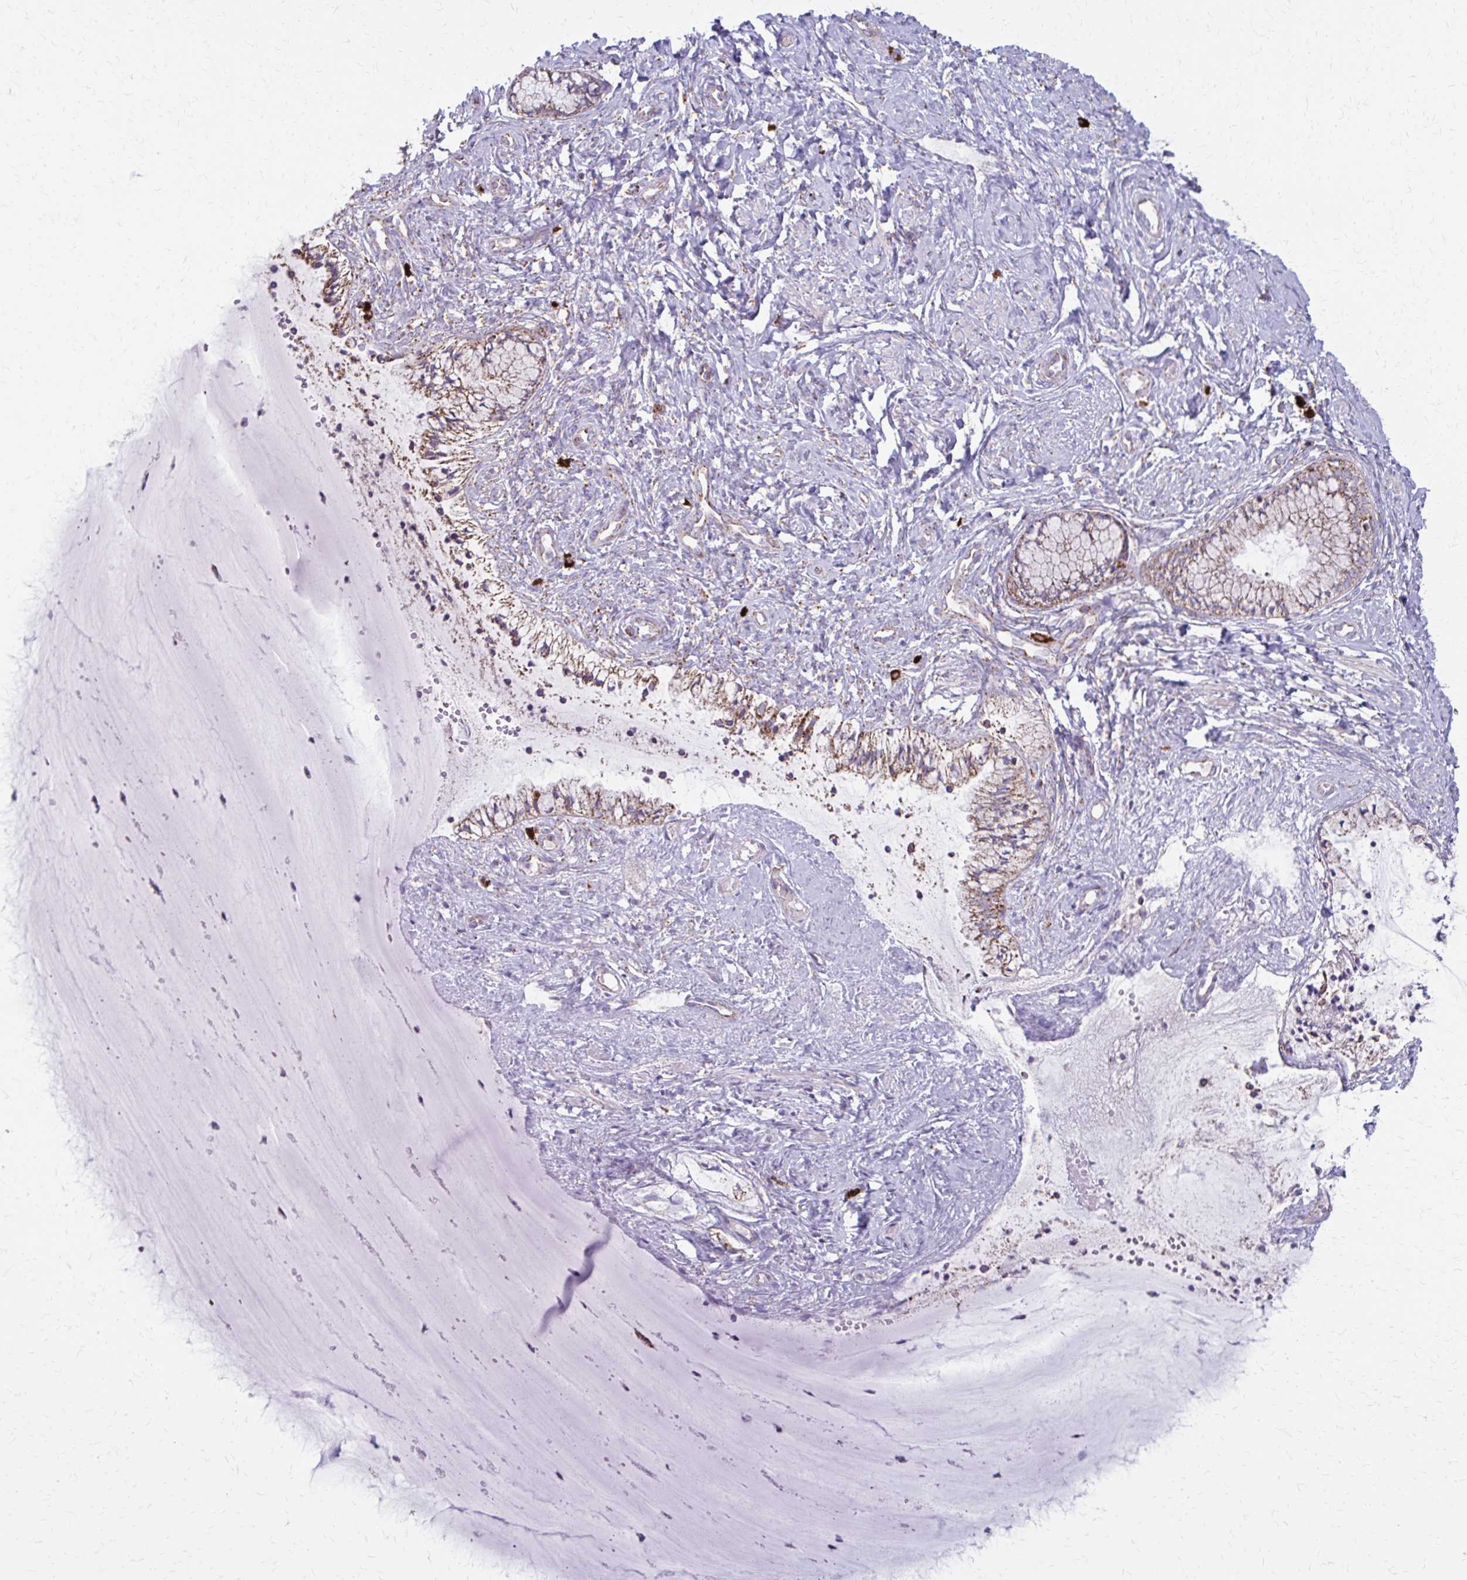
{"staining": {"intensity": "moderate", "quantity": "25%-75%", "location": "cytoplasmic/membranous"}, "tissue": "cervix", "cell_type": "Glandular cells", "image_type": "normal", "snomed": [{"axis": "morphology", "description": "Normal tissue, NOS"}, {"axis": "topography", "description": "Cervix"}], "caption": "This photomicrograph reveals unremarkable cervix stained with immunohistochemistry (IHC) to label a protein in brown. The cytoplasmic/membranous of glandular cells show moderate positivity for the protein. Nuclei are counter-stained blue.", "gene": "TVP23A", "patient": {"sex": "female", "age": 37}}